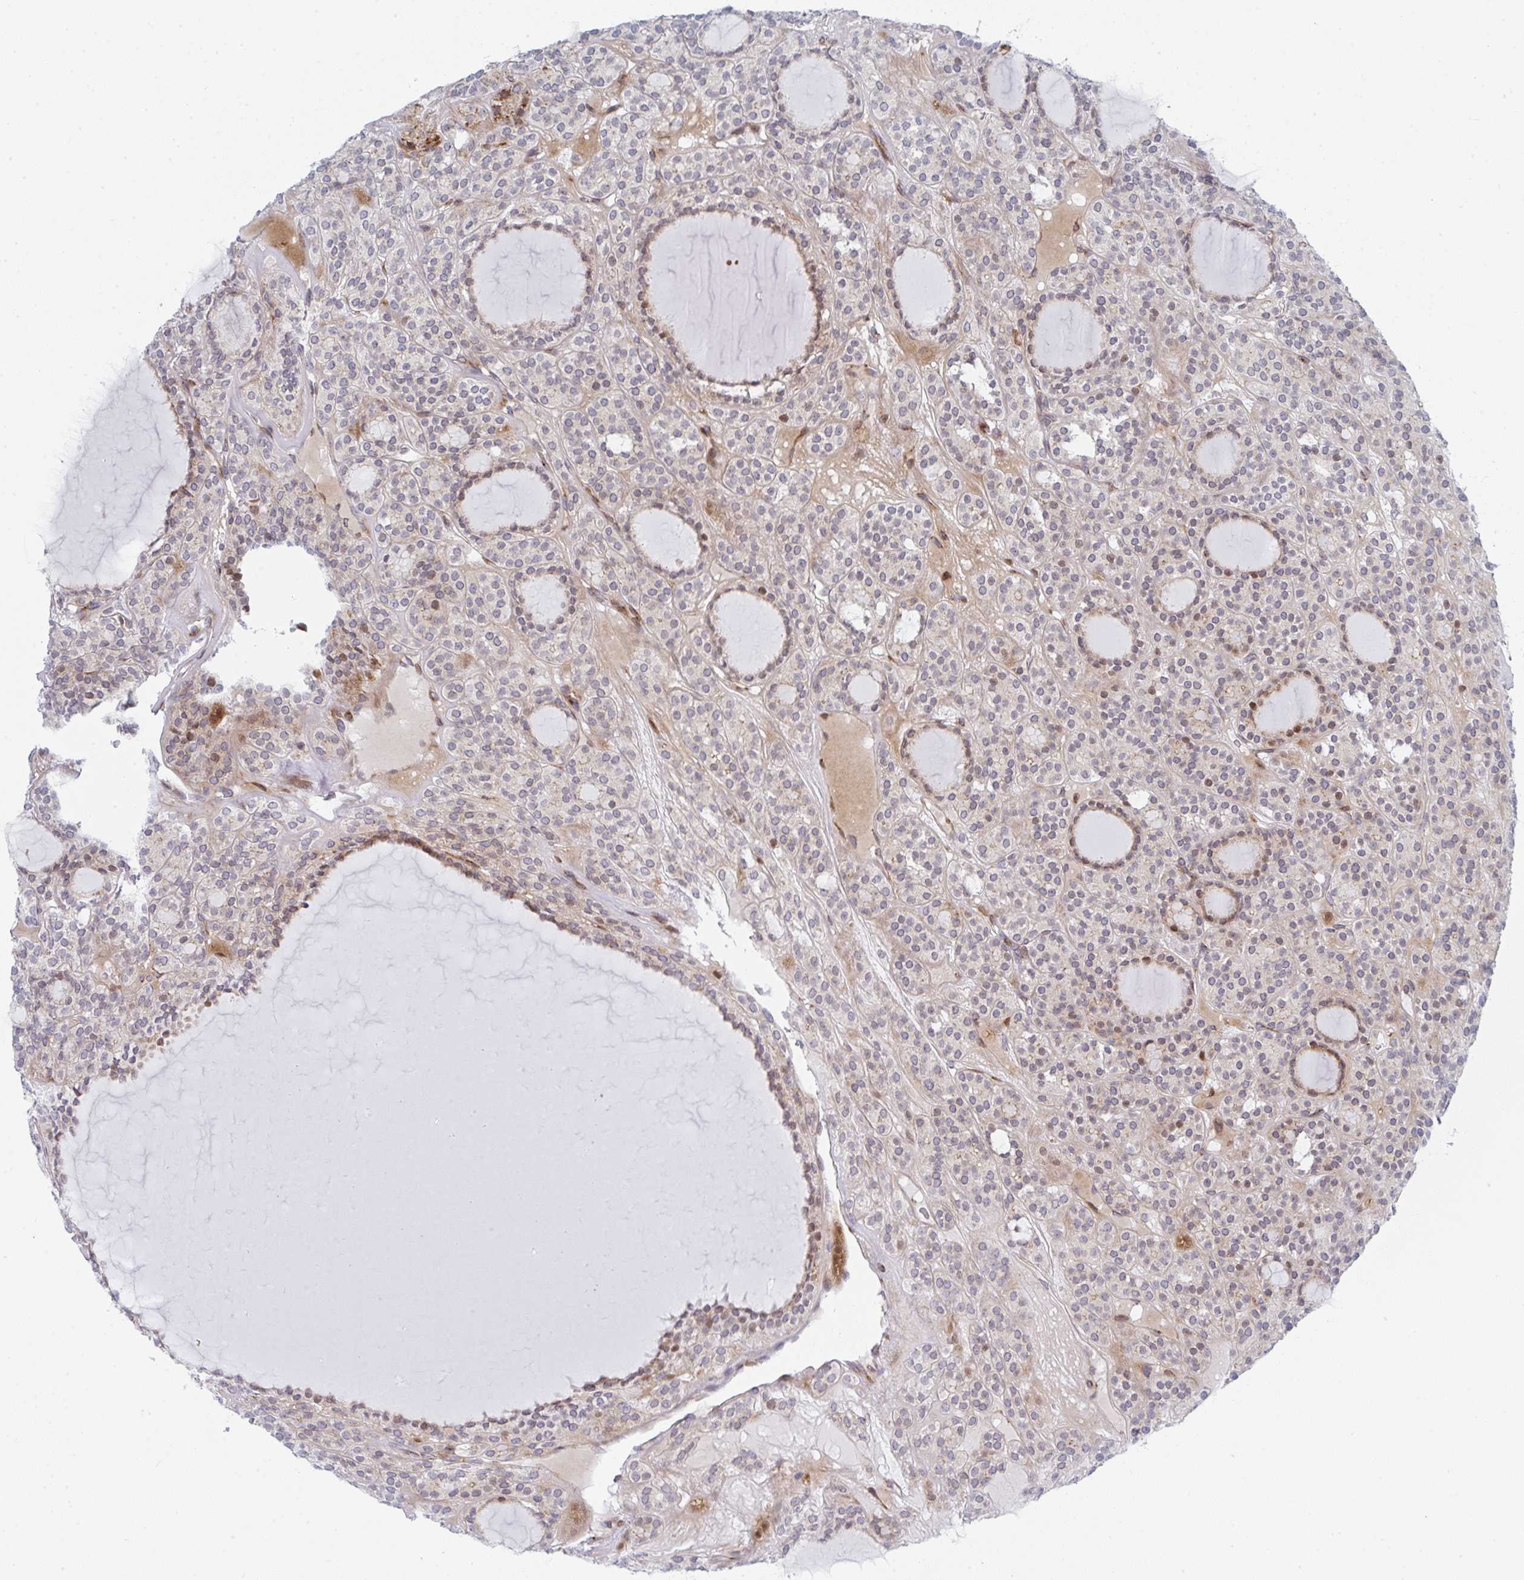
{"staining": {"intensity": "negative", "quantity": "none", "location": "none"}, "tissue": "thyroid cancer", "cell_type": "Tumor cells", "image_type": "cancer", "snomed": [{"axis": "morphology", "description": "Follicular adenoma carcinoma, NOS"}, {"axis": "topography", "description": "Thyroid gland"}], "caption": "A photomicrograph of human thyroid follicular adenoma carcinoma is negative for staining in tumor cells.", "gene": "PRKCH", "patient": {"sex": "female", "age": 63}}